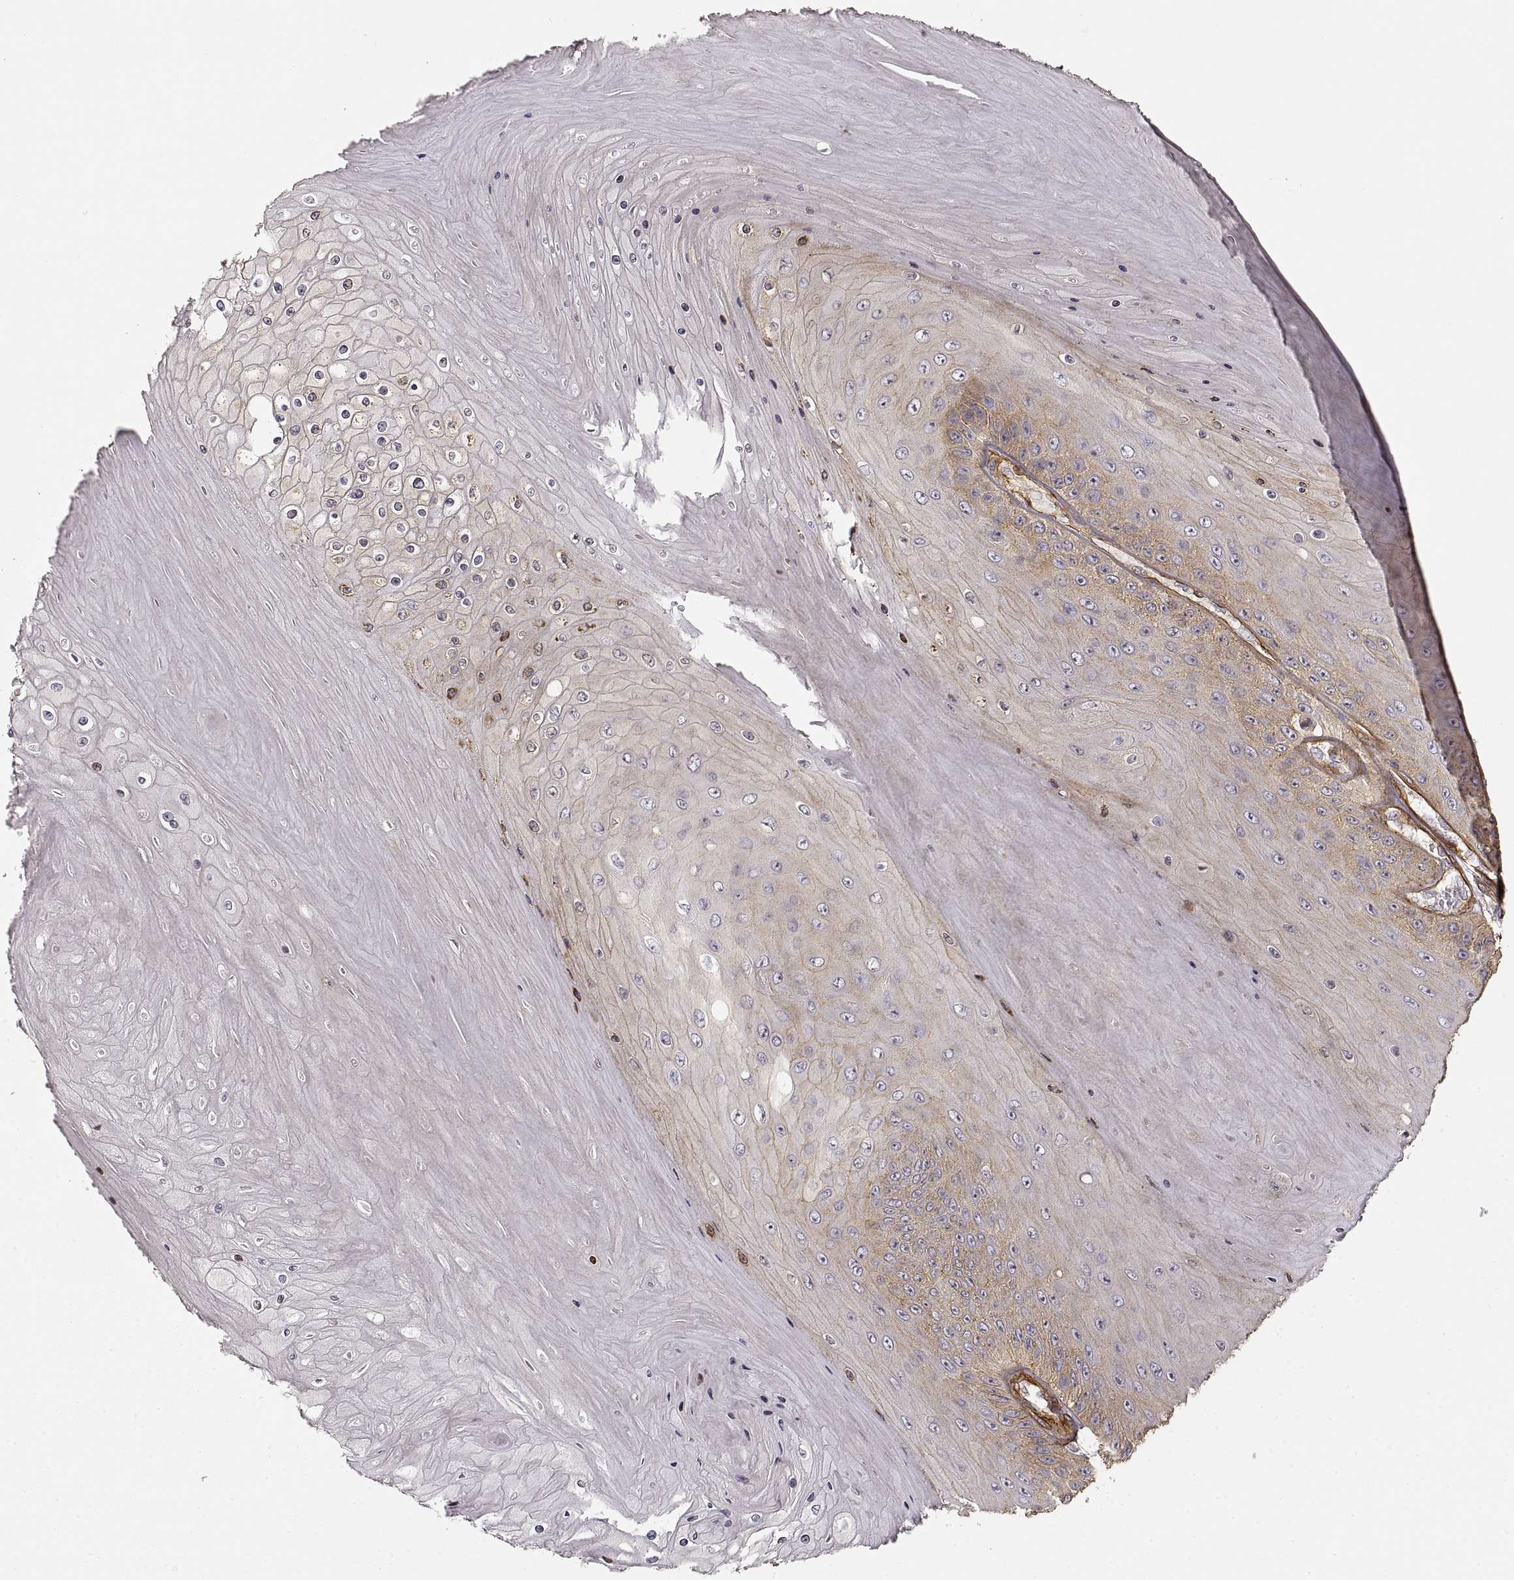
{"staining": {"intensity": "moderate", "quantity": "25%-75%", "location": "cytoplasmic/membranous"}, "tissue": "skin cancer", "cell_type": "Tumor cells", "image_type": "cancer", "snomed": [{"axis": "morphology", "description": "Squamous cell carcinoma, NOS"}, {"axis": "topography", "description": "Skin"}], "caption": "A photomicrograph of human skin squamous cell carcinoma stained for a protein shows moderate cytoplasmic/membranous brown staining in tumor cells.", "gene": "LAMA4", "patient": {"sex": "male", "age": 62}}